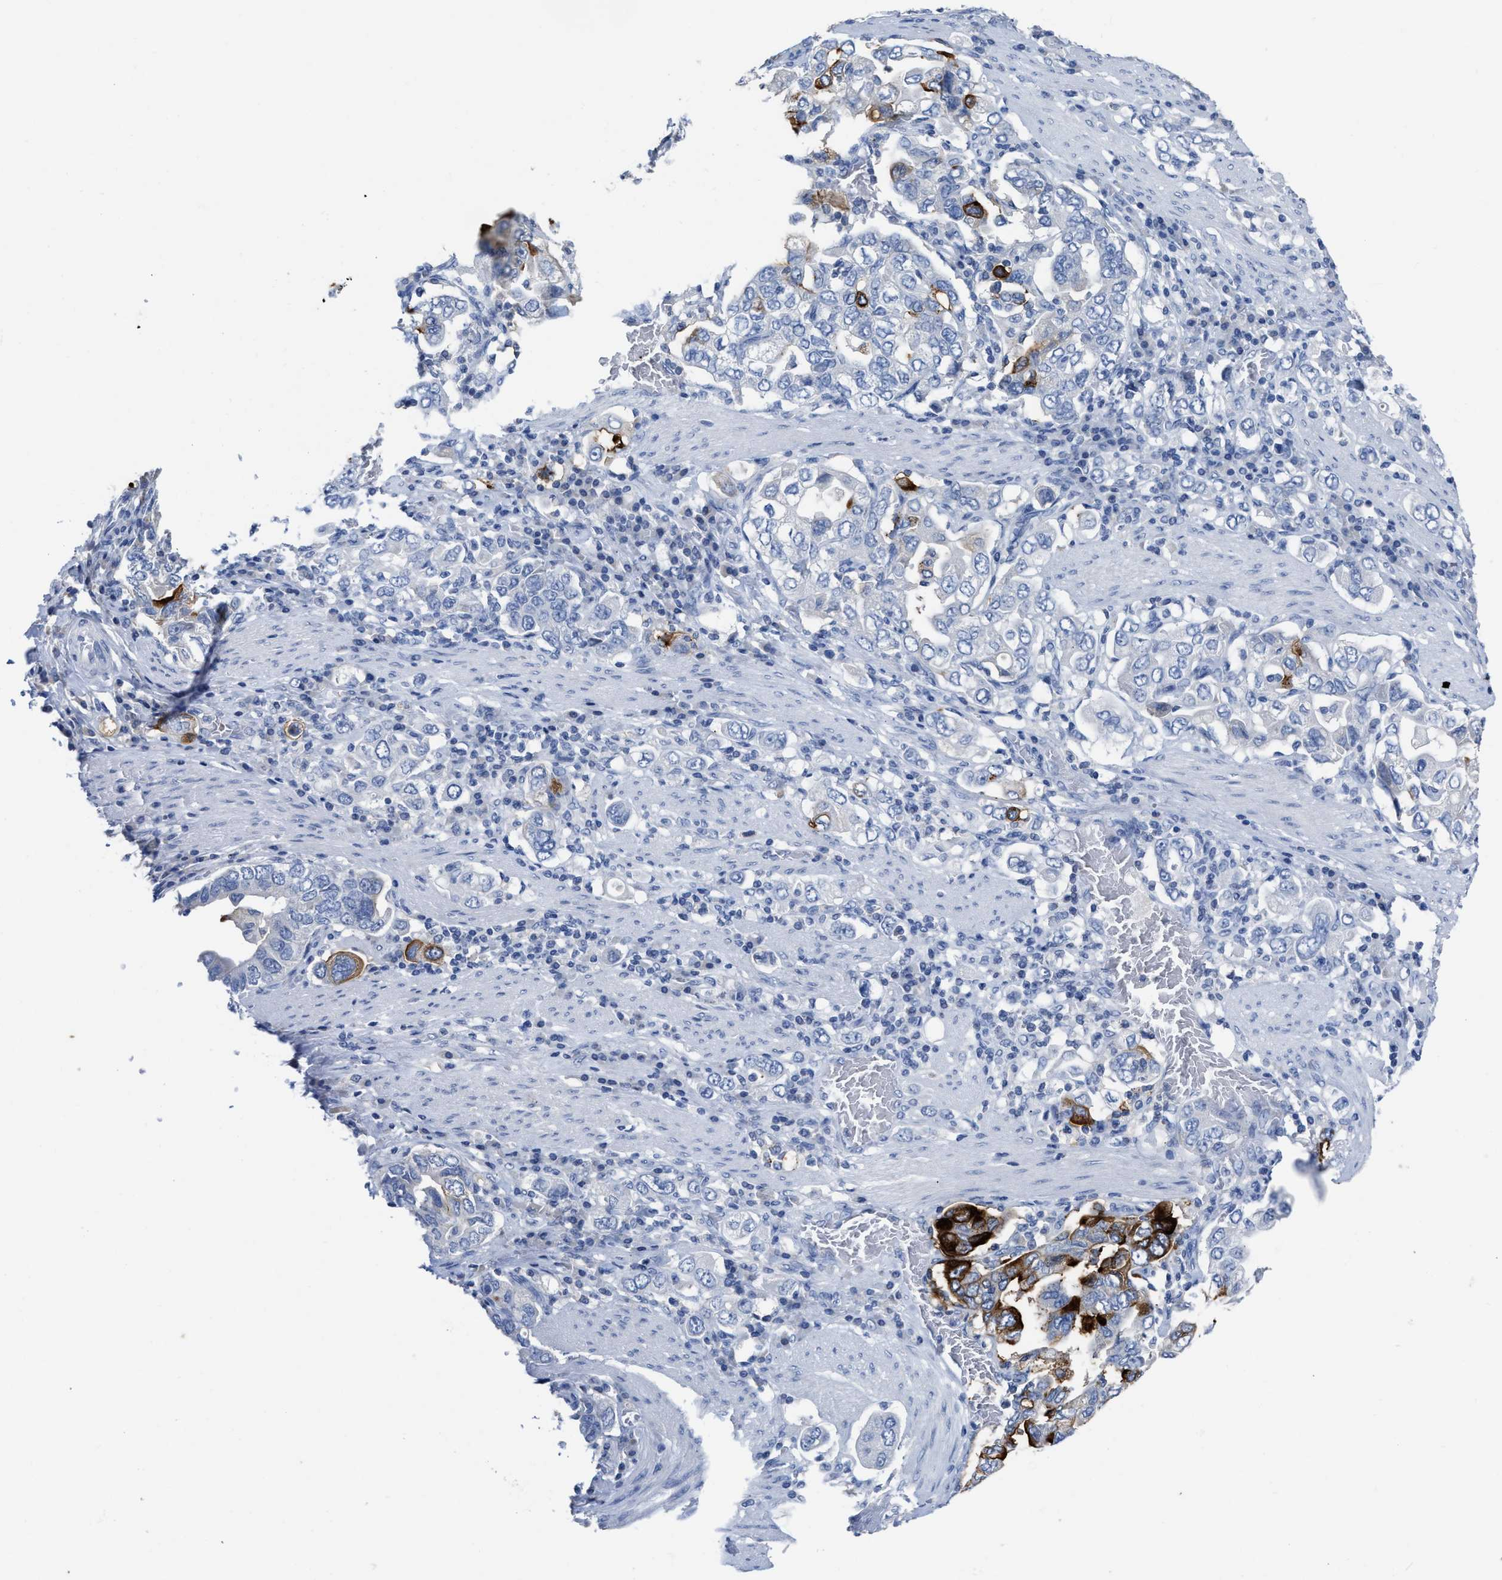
{"staining": {"intensity": "strong", "quantity": "<25%", "location": "cytoplasmic/membranous"}, "tissue": "stomach cancer", "cell_type": "Tumor cells", "image_type": "cancer", "snomed": [{"axis": "morphology", "description": "Adenocarcinoma, NOS"}, {"axis": "topography", "description": "Stomach, upper"}], "caption": "Tumor cells display medium levels of strong cytoplasmic/membranous positivity in about <25% of cells in human stomach cancer (adenocarcinoma). The staining was performed using DAB (3,3'-diaminobenzidine) to visualize the protein expression in brown, while the nuclei were stained in blue with hematoxylin (Magnification: 20x).", "gene": "CEACAM5", "patient": {"sex": "male", "age": 62}}